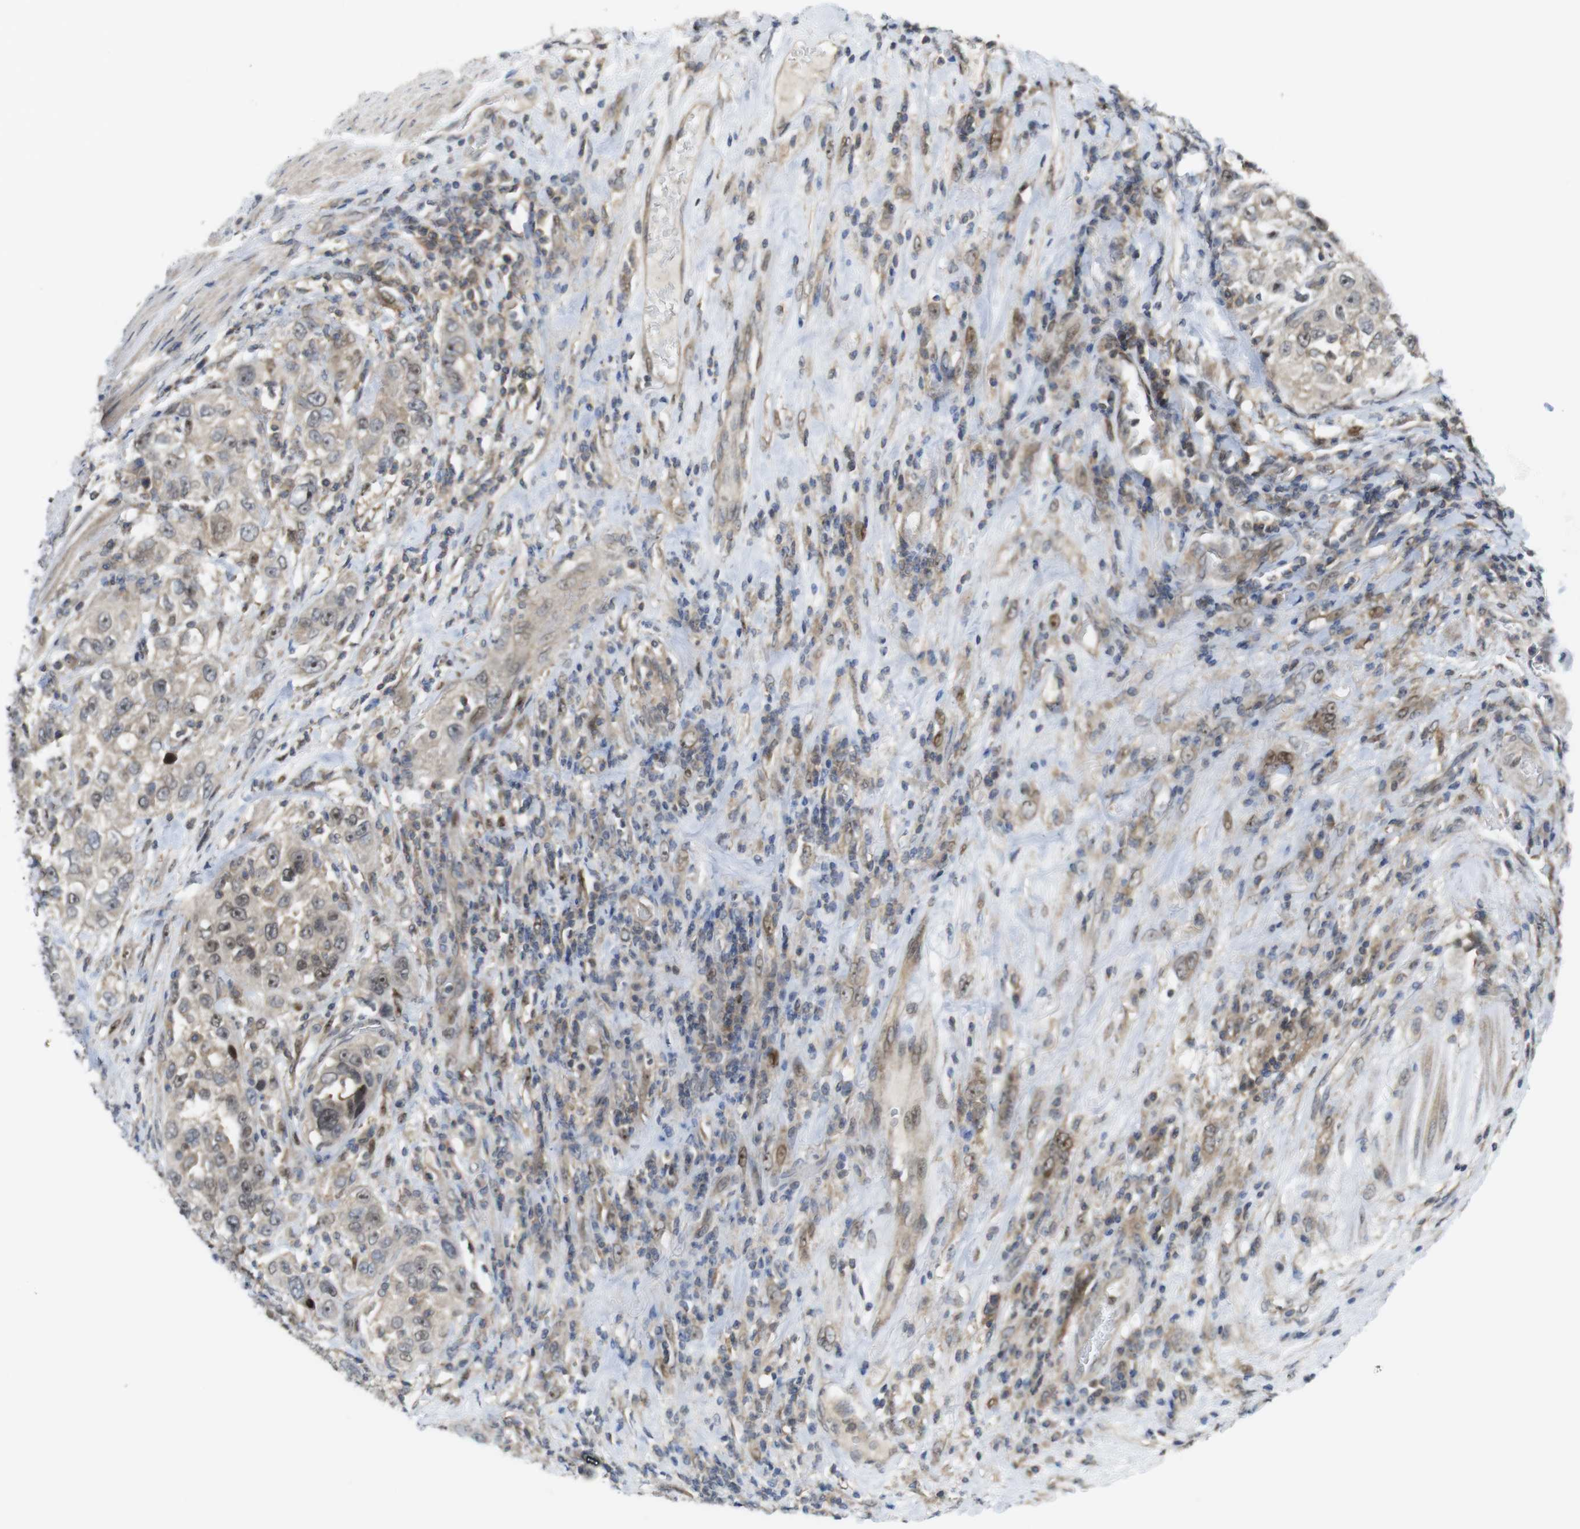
{"staining": {"intensity": "weak", "quantity": ">75%", "location": "cytoplasmic/membranous"}, "tissue": "urothelial cancer", "cell_type": "Tumor cells", "image_type": "cancer", "snomed": [{"axis": "morphology", "description": "Urothelial carcinoma, High grade"}, {"axis": "topography", "description": "Urinary bladder"}], "caption": "Immunohistochemical staining of human urothelial cancer exhibits low levels of weak cytoplasmic/membranous protein positivity in approximately >75% of tumor cells.", "gene": "RCC1", "patient": {"sex": "female", "age": 80}}